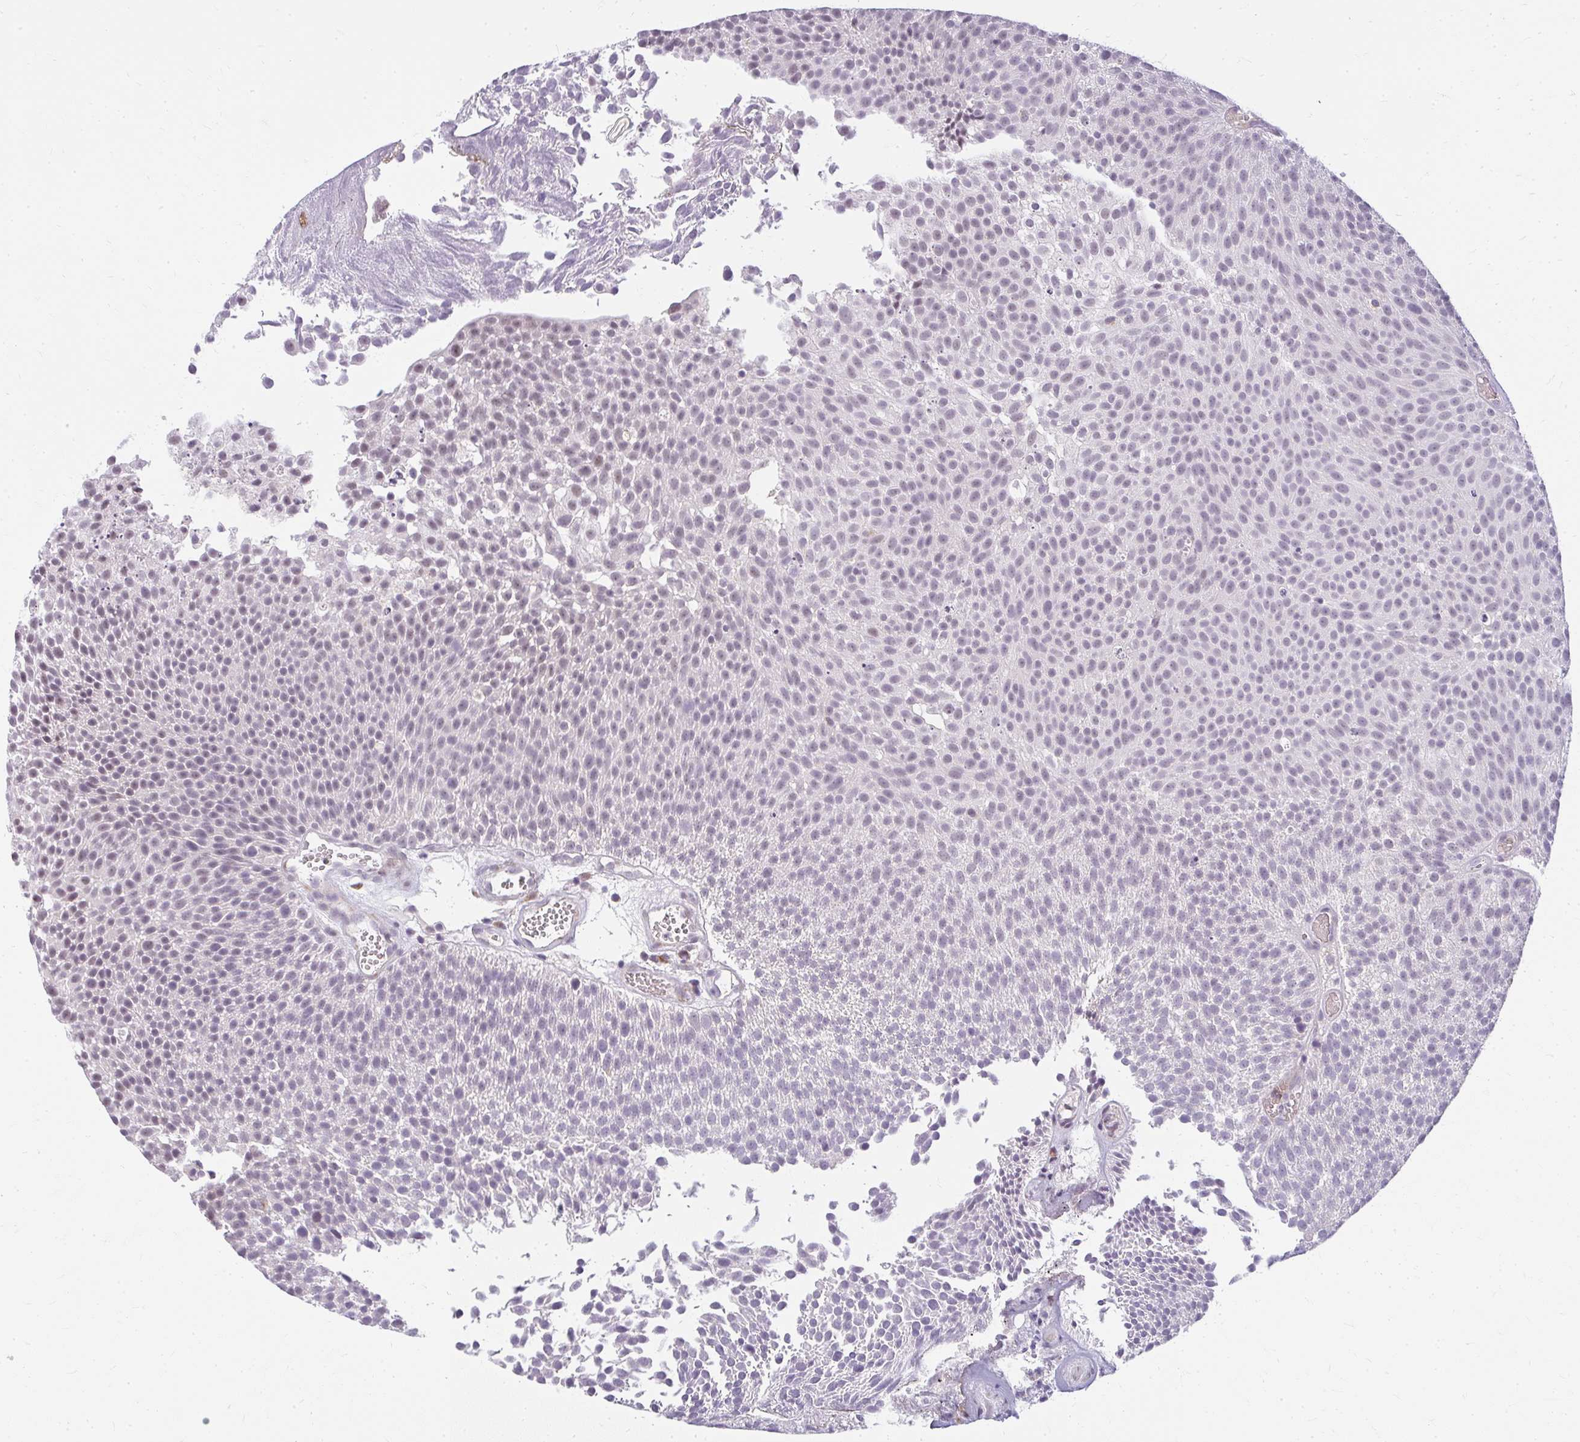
{"staining": {"intensity": "weak", "quantity": "<25%", "location": "nuclear"}, "tissue": "urothelial cancer", "cell_type": "Tumor cells", "image_type": "cancer", "snomed": [{"axis": "morphology", "description": "Urothelial carcinoma, Low grade"}, {"axis": "topography", "description": "Urinary bladder"}], "caption": "An image of human urothelial carcinoma (low-grade) is negative for staining in tumor cells.", "gene": "ZFYVE26", "patient": {"sex": "female", "age": 79}}